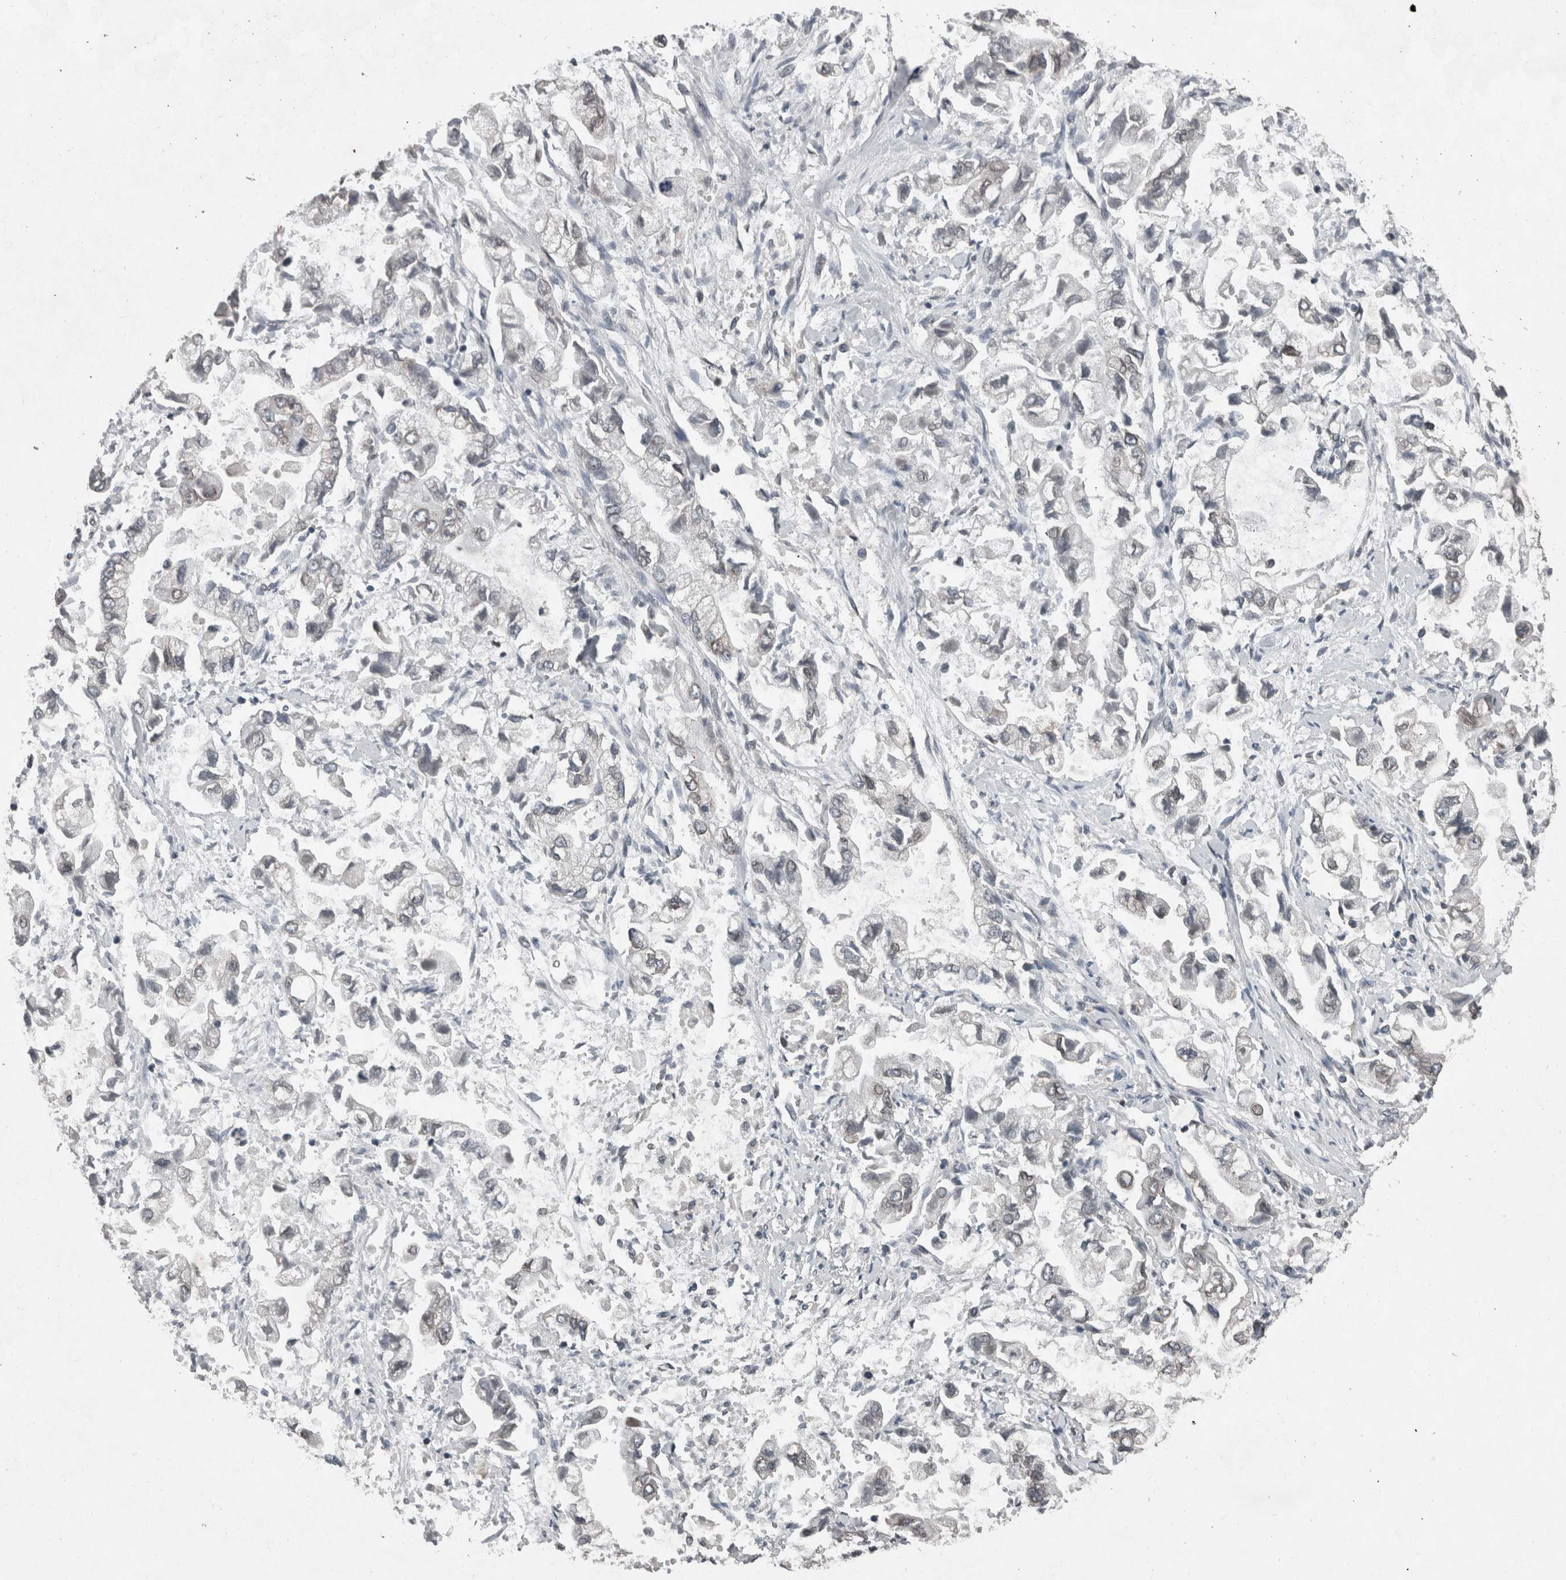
{"staining": {"intensity": "negative", "quantity": "none", "location": "none"}, "tissue": "stomach cancer", "cell_type": "Tumor cells", "image_type": "cancer", "snomed": [{"axis": "morphology", "description": "Normal tissue, NOS"}, {"axis": "morphology", "description": "Adenocarcinoma, NOS"}, {"axis": "topography", "description": "Stomach"}], "caption": "DAB (3,3'-diaminobenzidine) immunohistochemical staining of stomach cancer displays no significant positivity in tumor cells.", "gene": "RANBP2", "patient": {"sex": "male", "age": 62}}